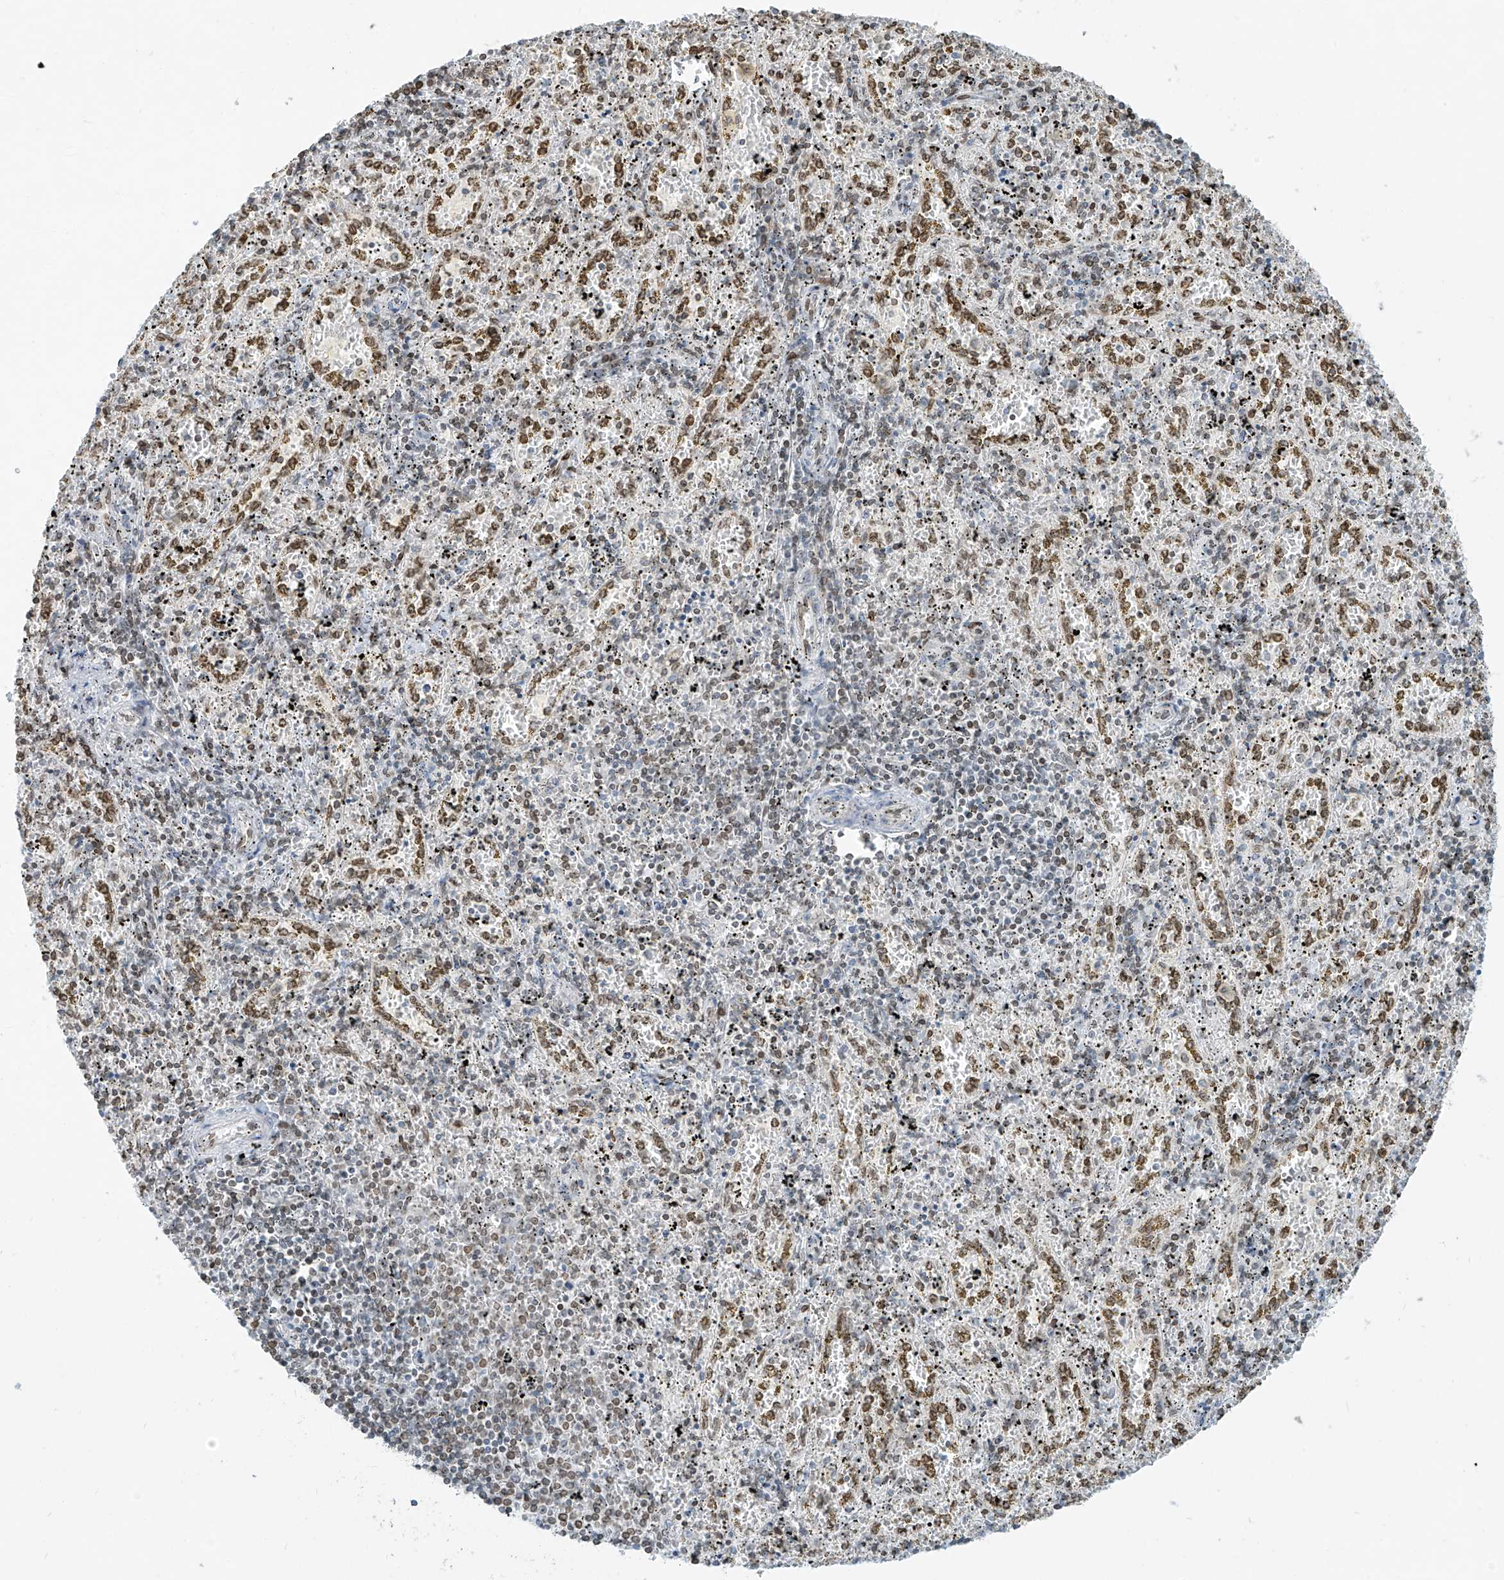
{"staining": {"intensity": "weak", "quantity": "25%-75%", "location": "nuclear"}, "tissue": "spleen", "cell_type": "Cells in red pulp", "image_type": "normal", "snomed": [{"axis": "morphology", "description": "Normal tissue, NOS"}, {"axis": "topography", "description": "Spleen"}], "caption": "Weak nuclear expression for a protein is seen in about 25%-75% of cells in red pulp of unremarkable spleen using immunohistochemistry (IHC).", "gene": "SAMD15", "patient": {"sex": "male", "age": 11}}